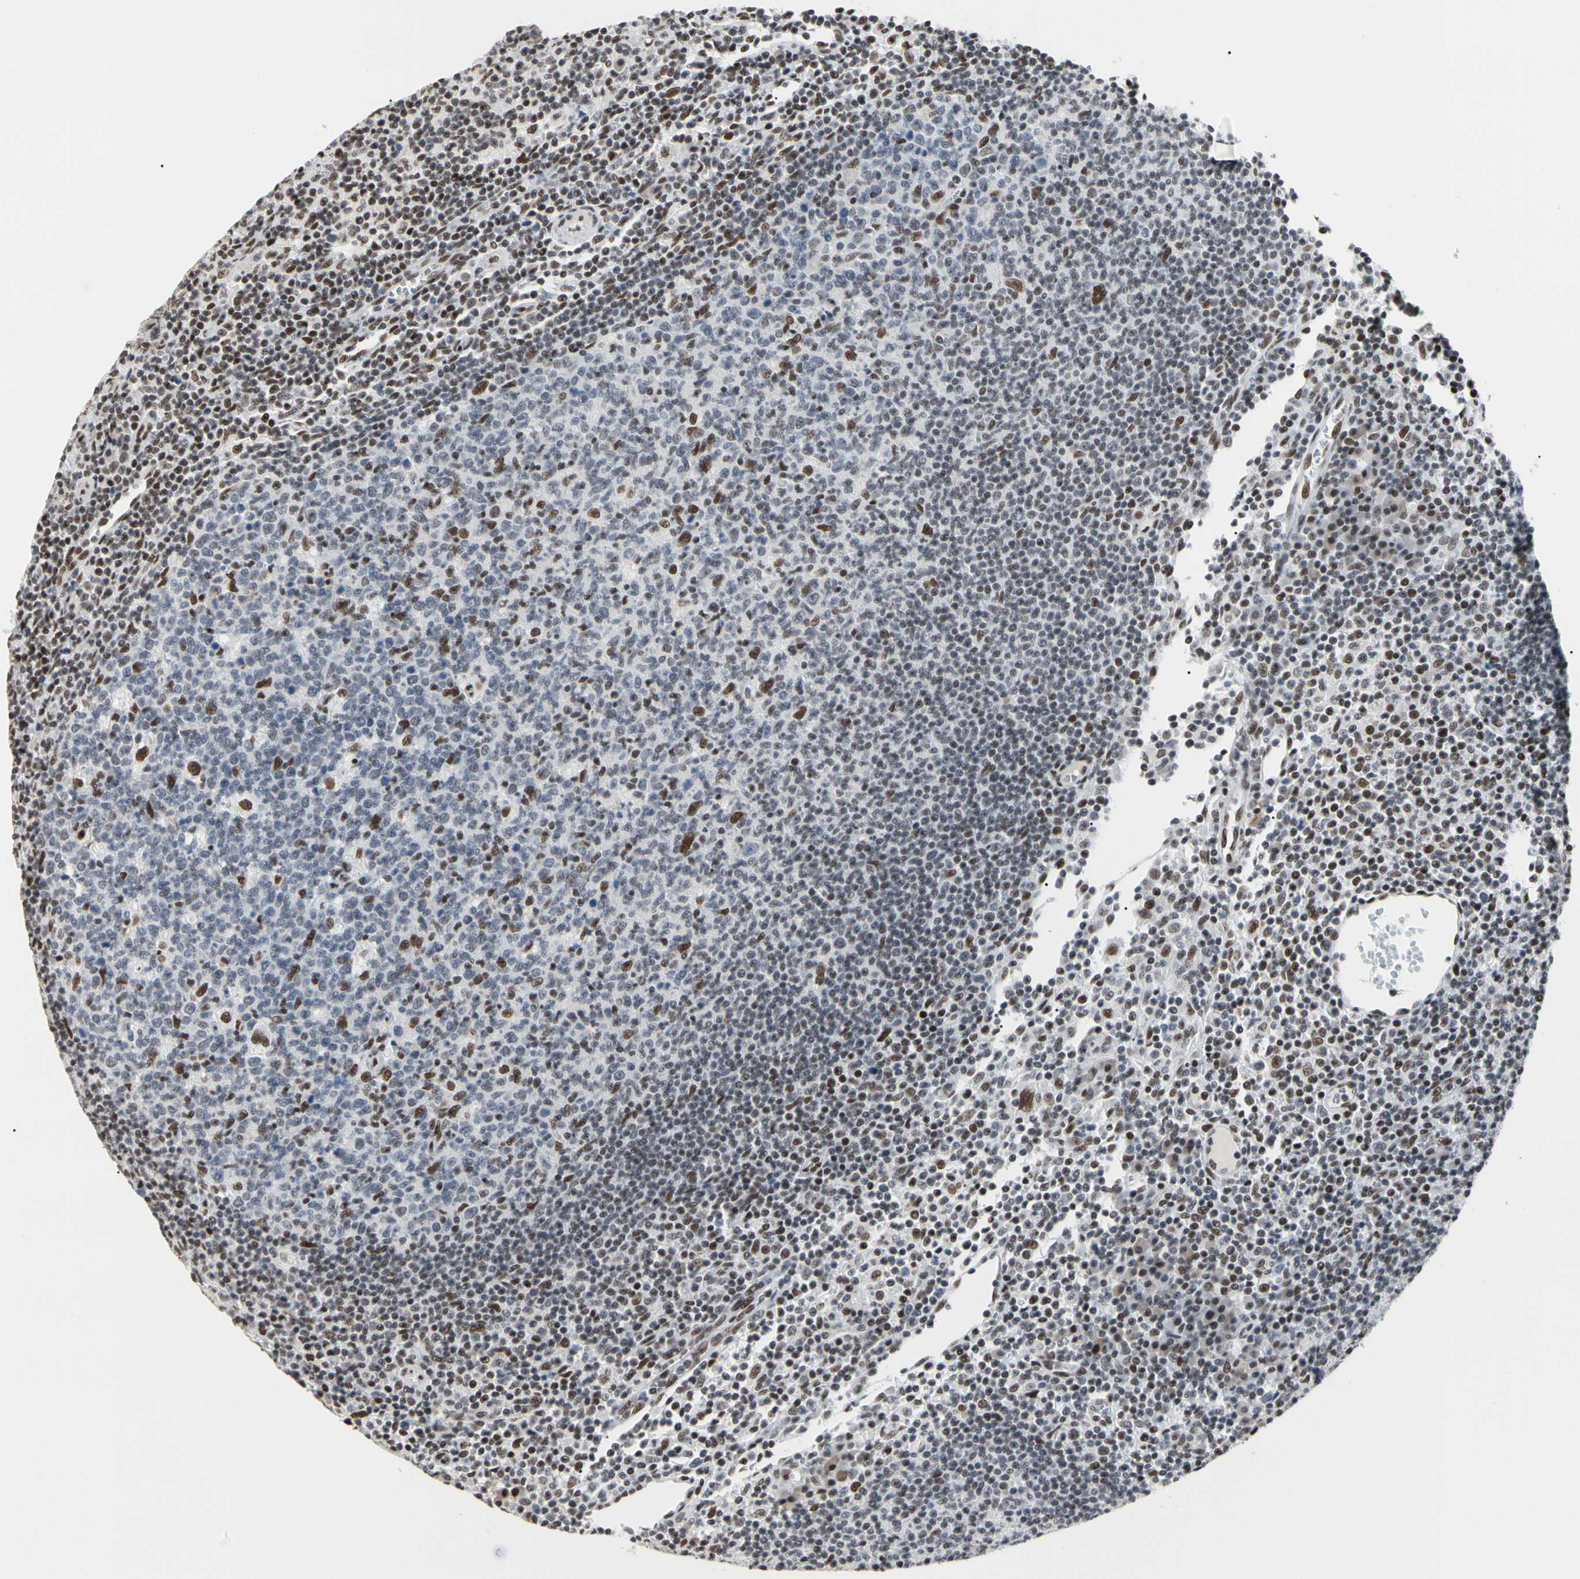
{"staining": {"intensity": "moderate", "quantity": "<25%", "location": "nuclear"}, "tissue": "lymph node", "cell_type": "Germinal center cells", "image_type": "normal", "snomed": [{"axis": "morphology", "description": "Normal tissue, NOS"}, {"axis": "morphology", "description": "Inflammation, NOS"}, {"axis": "topography", "description": "Lymph node"}], "caption": "The histopathology image shows staining of unremarkable lymph node, revealing moderate nuclear protein staining (brown color) within germinal center cells. (DAB = brown stain, brightfield microscopy at high magnification).", "gene": "FAM98B", "patient": {"sex": "male", "age": 55}}